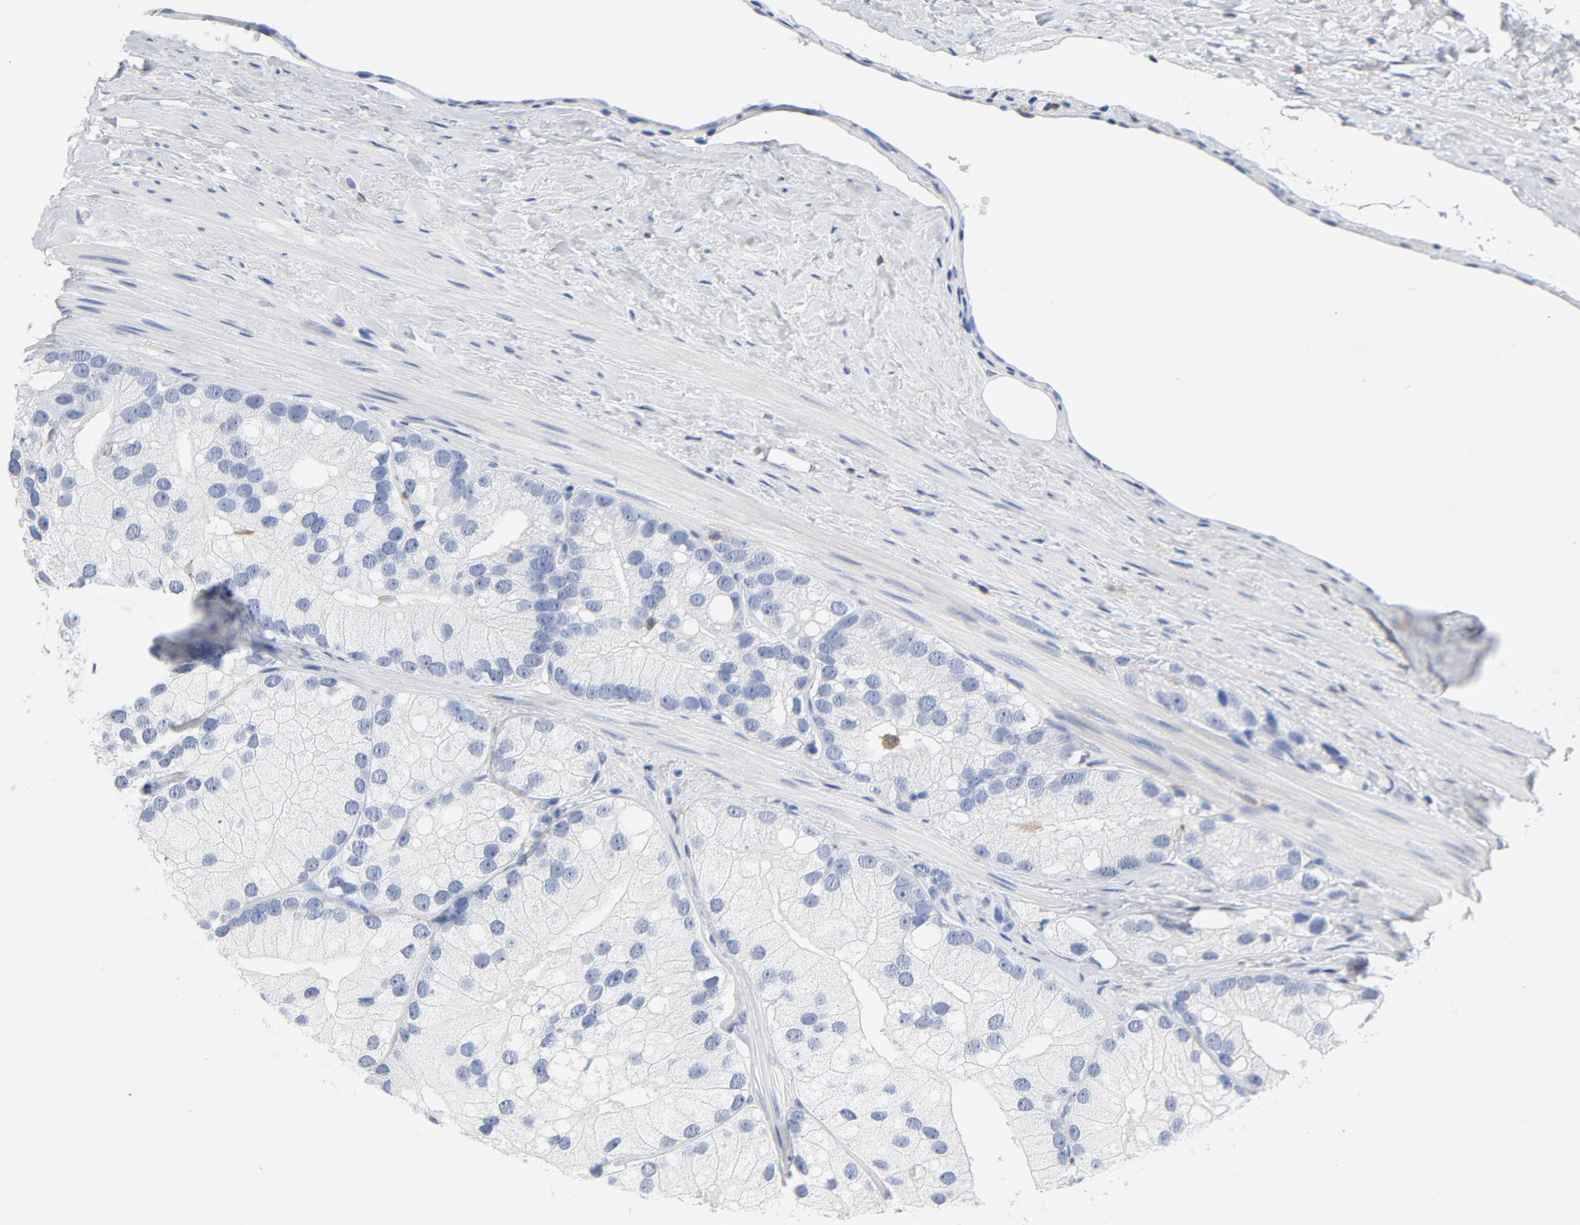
{"staining": {"intensity": "negative", "quantity": "none", "location": "none"}, "tissue": "prostate cancer", "cell_type": "Tumor cells", "image_type": "cancer", "snomed": [{"axis": "morphology", "description": "Adenocarcinoma, Low grade"}, {"axis": "topography", "description": "Prostate"}], "caption": "An IHC histopathology image of adenocarcinoma (low-grade) (prostate) is shown. There is no staining in tumor cells of adenocarcinoma (low-grade) (prostate).", "gene": "NCF1", "patient": {"sex": "male", "age": 69}}